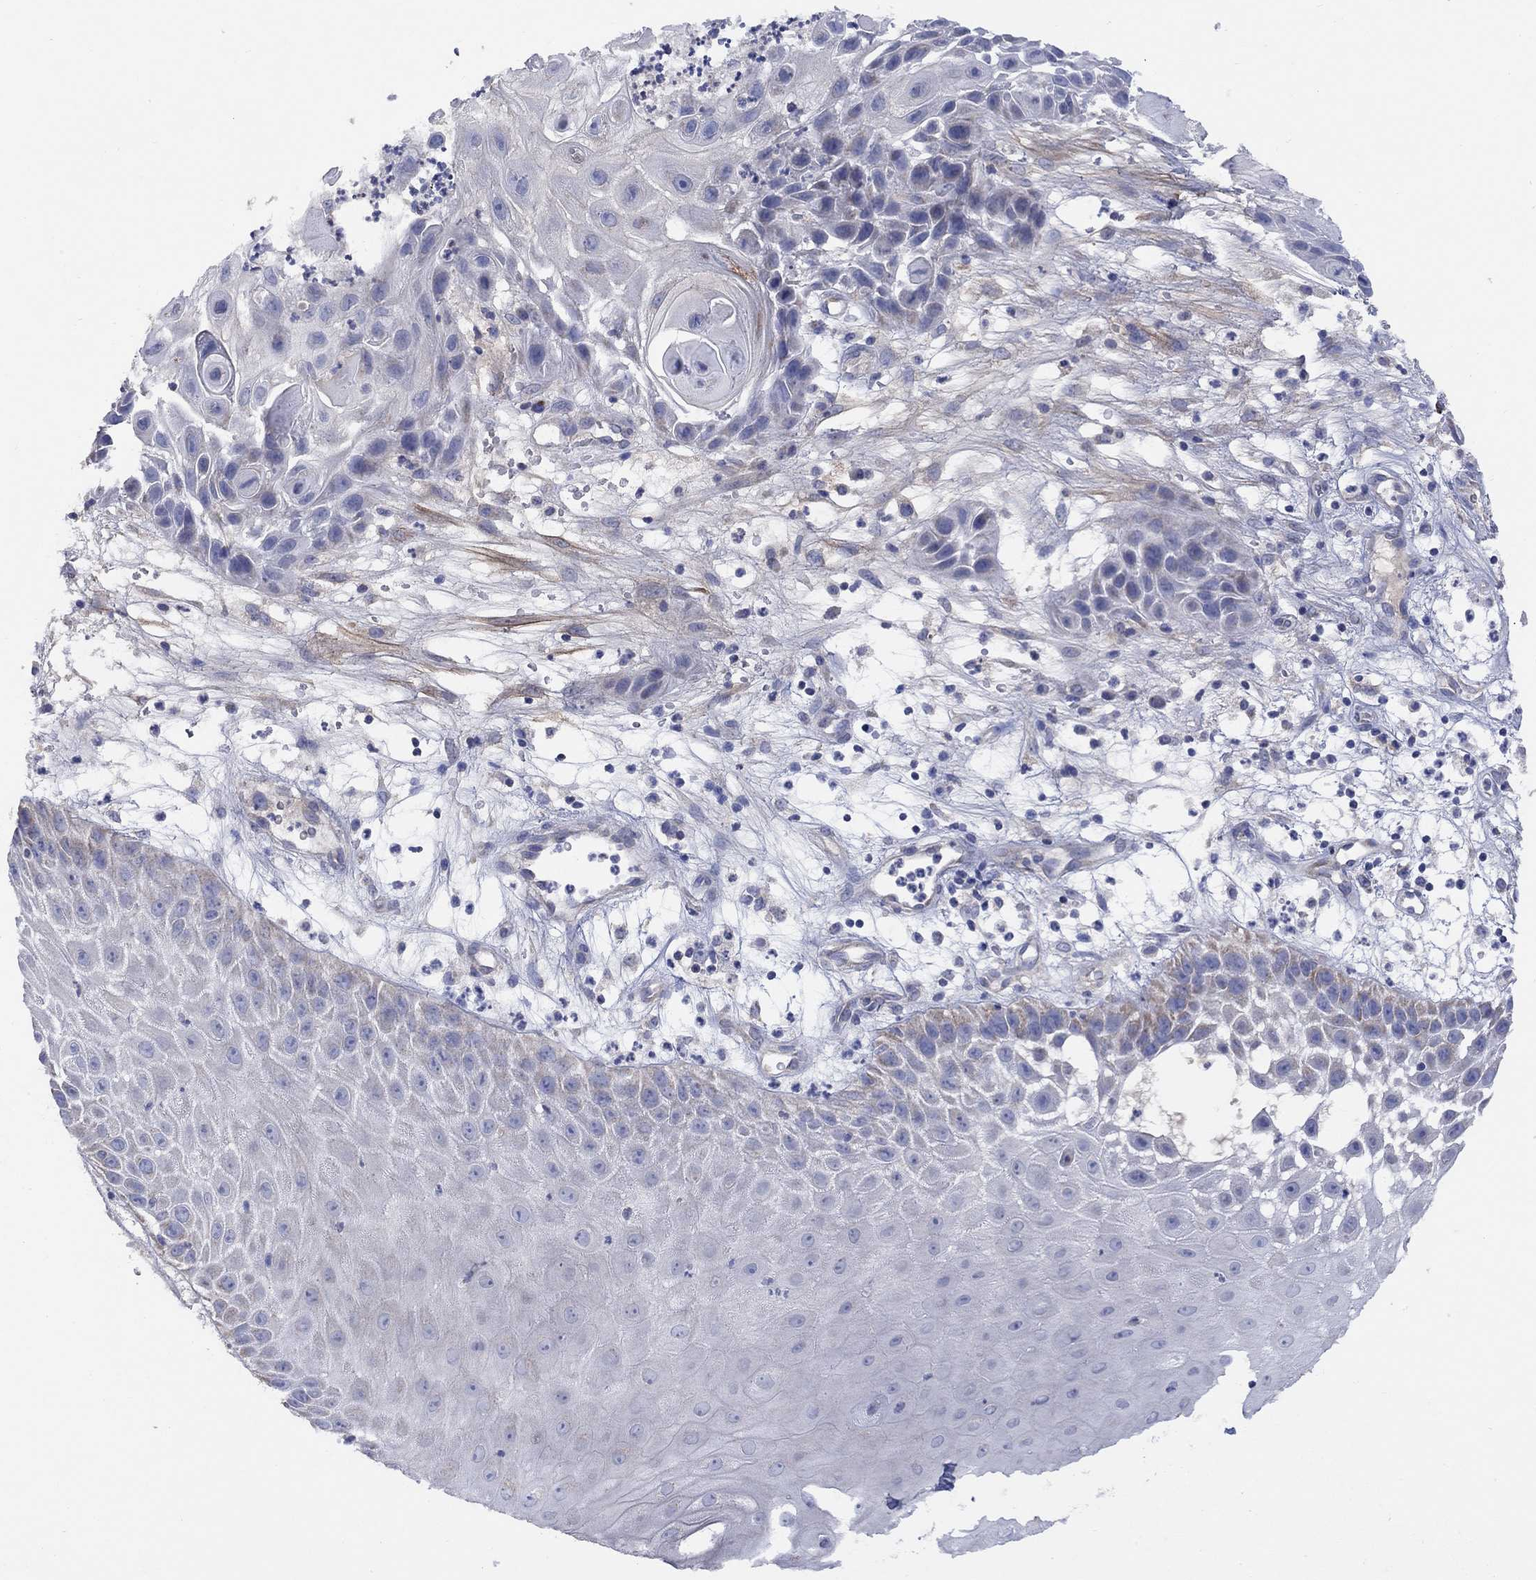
{"staining": {"intensity": "negative", "quantity": "none", "location": "none"}, "tissue": "skin cancer", "cell_type": "Tumor cells", "image_type": "cancer", "snomed": [{"axis": "morphology", "description": "Normal tissue, NOS"}, {"axis": "morphology", "description": "Squamous cell carcinoma, NOS"}, {"axis": "topography", "description": "Skin"}], "caption": "Immunohistochemical staining of human skin cancer (squamous cell carcinoma) shows no significant positivity in tumor cells. (Immunohistochemistry (ihc), brightfield microscopy, high magnification).", "gene": "CLVS1", "patient": {"sex": "male", "age": 79}}